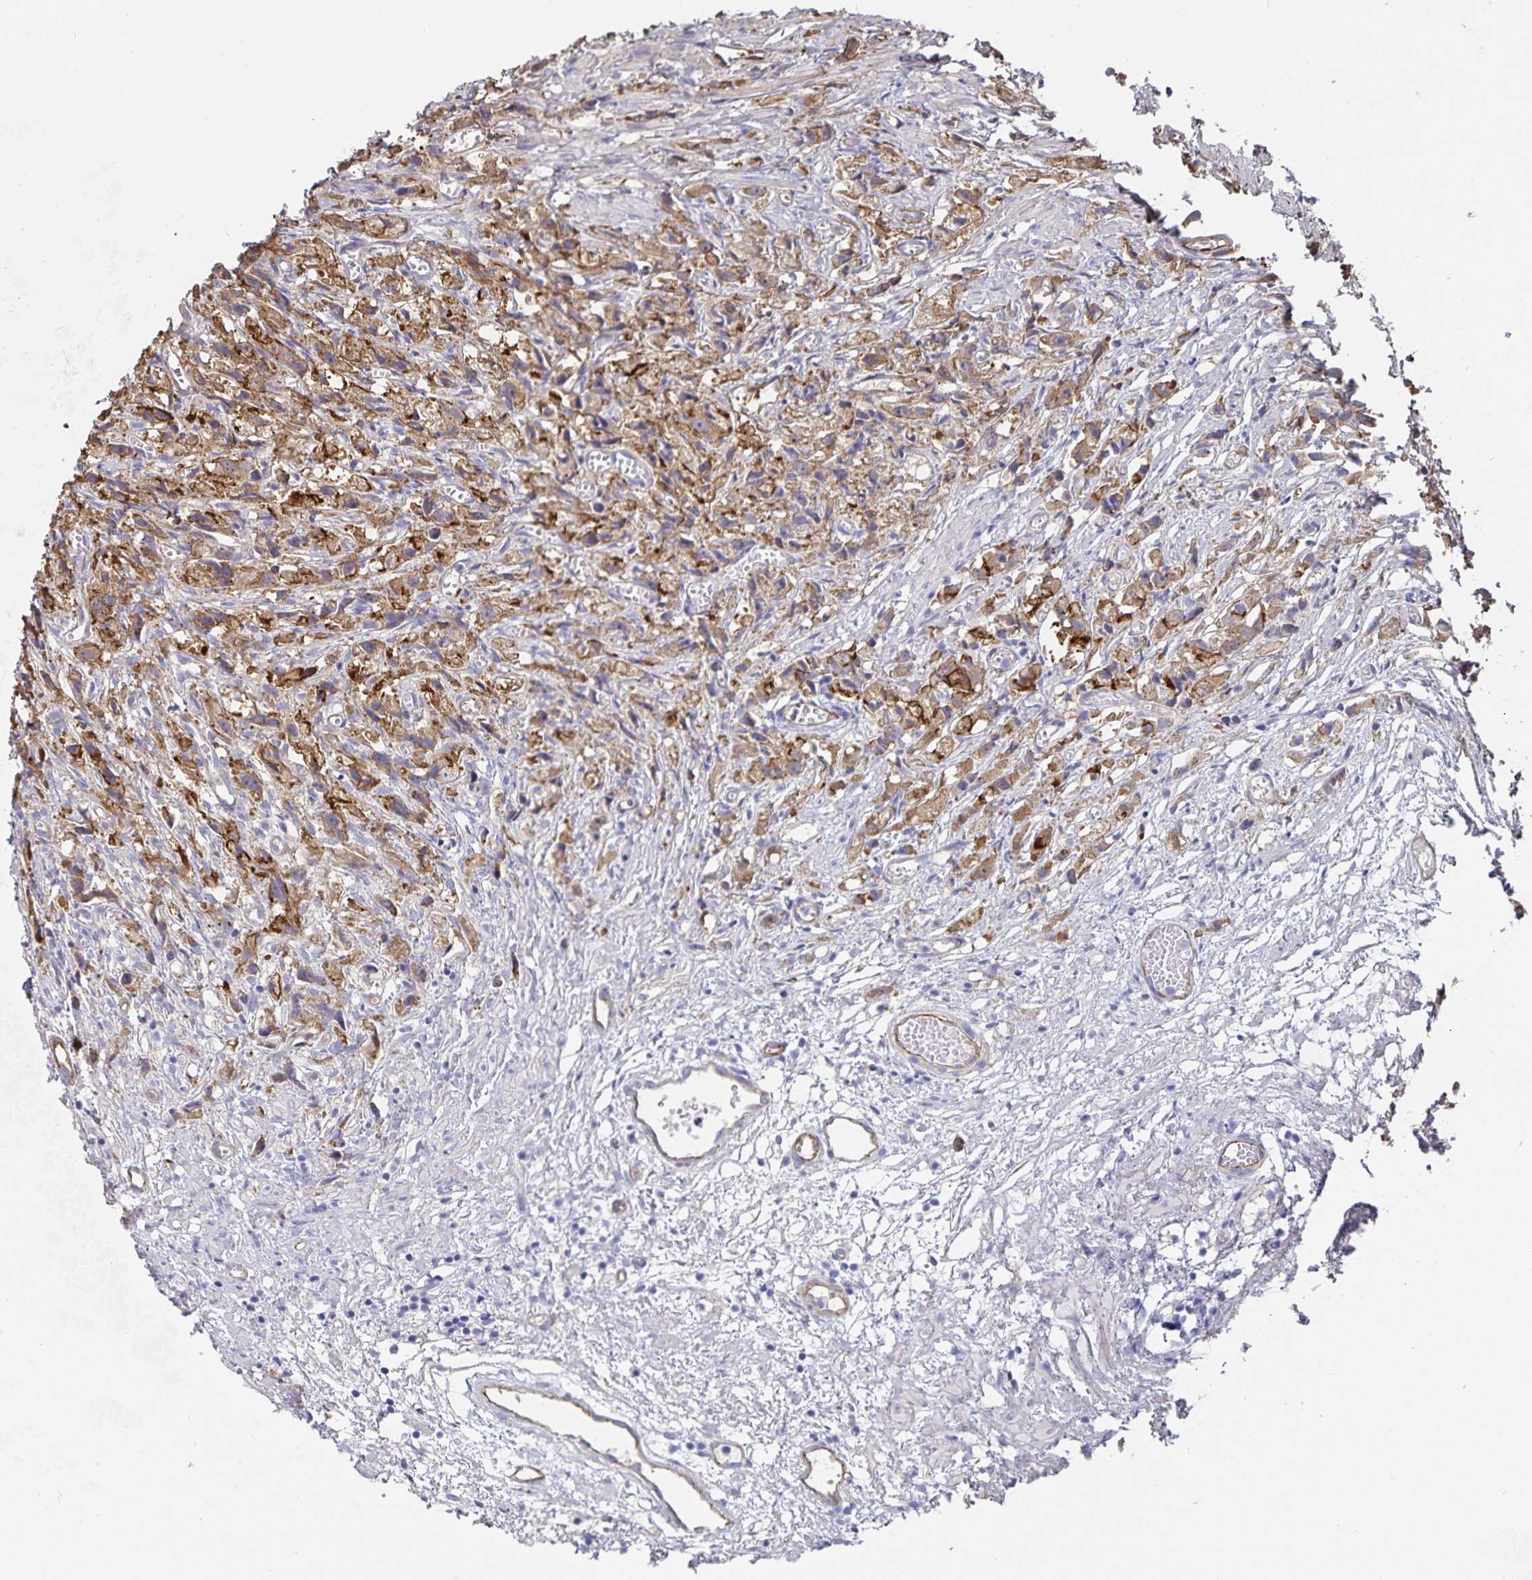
{"staining": {"intensity": "moderate", "quantity": ">75%", "location": "cytoplasmic/membranous"}, "tissue": "prostate cancer", "cell_type": "Tumor cells", "image_type": "cancer", "snomed": [{"axis": "morphology", "description": "Adenocarcinoma, High grade"}, {"axis": "topography", "description": "Prostate"}], "caption": "Immunohistochemistry (DAB (3,3'-diaminobenzidine)) staining of prostate cancer (high-grade adenocarcinoma) shows moderate cytoplasmic/membranous protein staining in about >75% of tumor cells.", "gene": "SSTR1", "patient": {"sex": "male", "age": 75}}